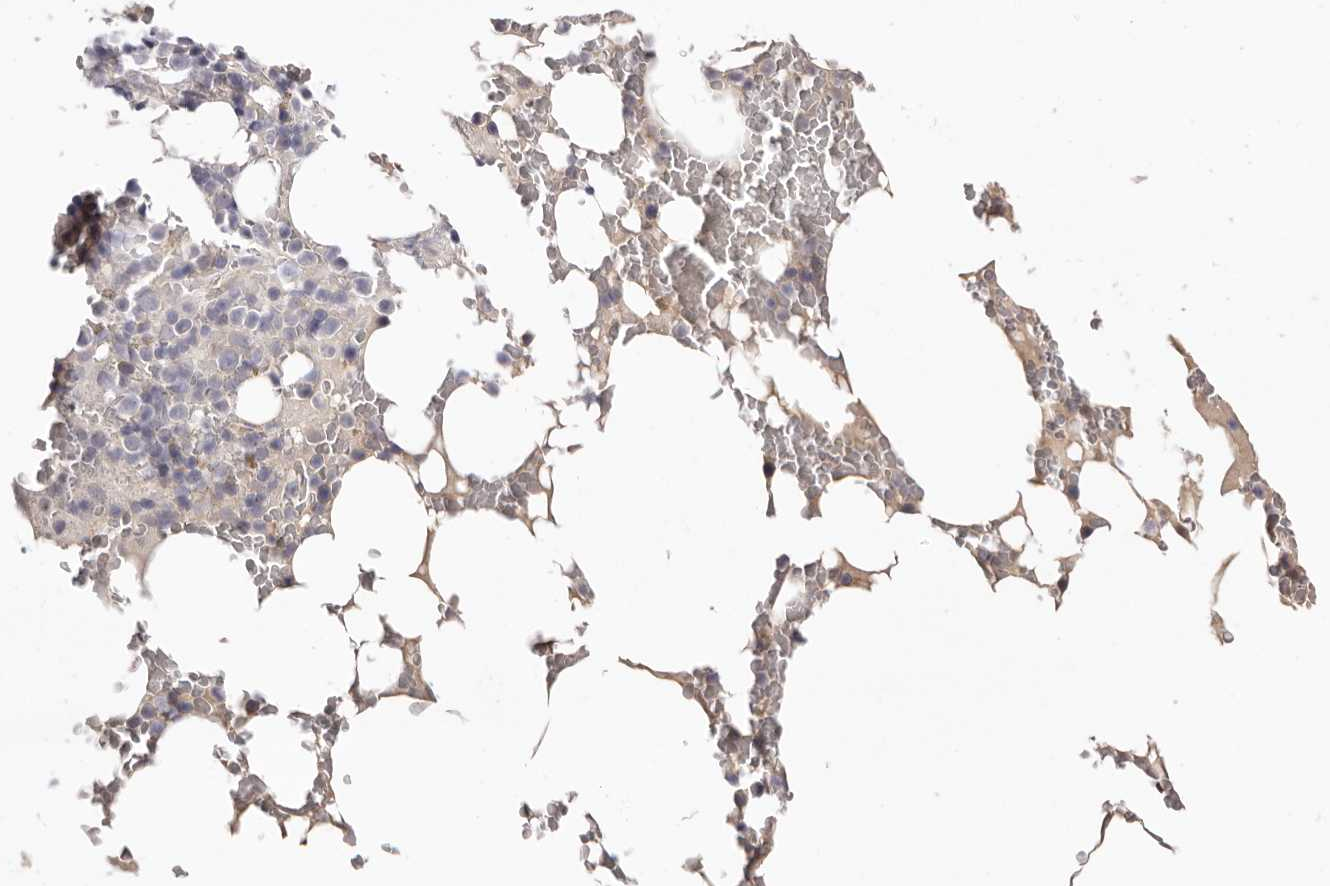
{"staining": {"intensity": "moderate", "quantity": "<25%", "location": "cytoplasmic/membranous"}, "tissue": "bone marrow", "cell_type": "Hematopoietic cells", "image_type": "normal", "snomed": [{"axis": "morphology", "description": "Normal tissue, NOS"}, {"axis": "topography", "description": "Bone marrow"}], "caption": "Moderate cytoplasmic/membranous protein expression is seen in about <25% of hematopoietic cells in bone marrow. Immunohistochemistry (ihc) stains the protein of interest in brown and the nuclei are stained blue.", "gene": "STK16", "patient": {"sex": "male", "age": 58}}